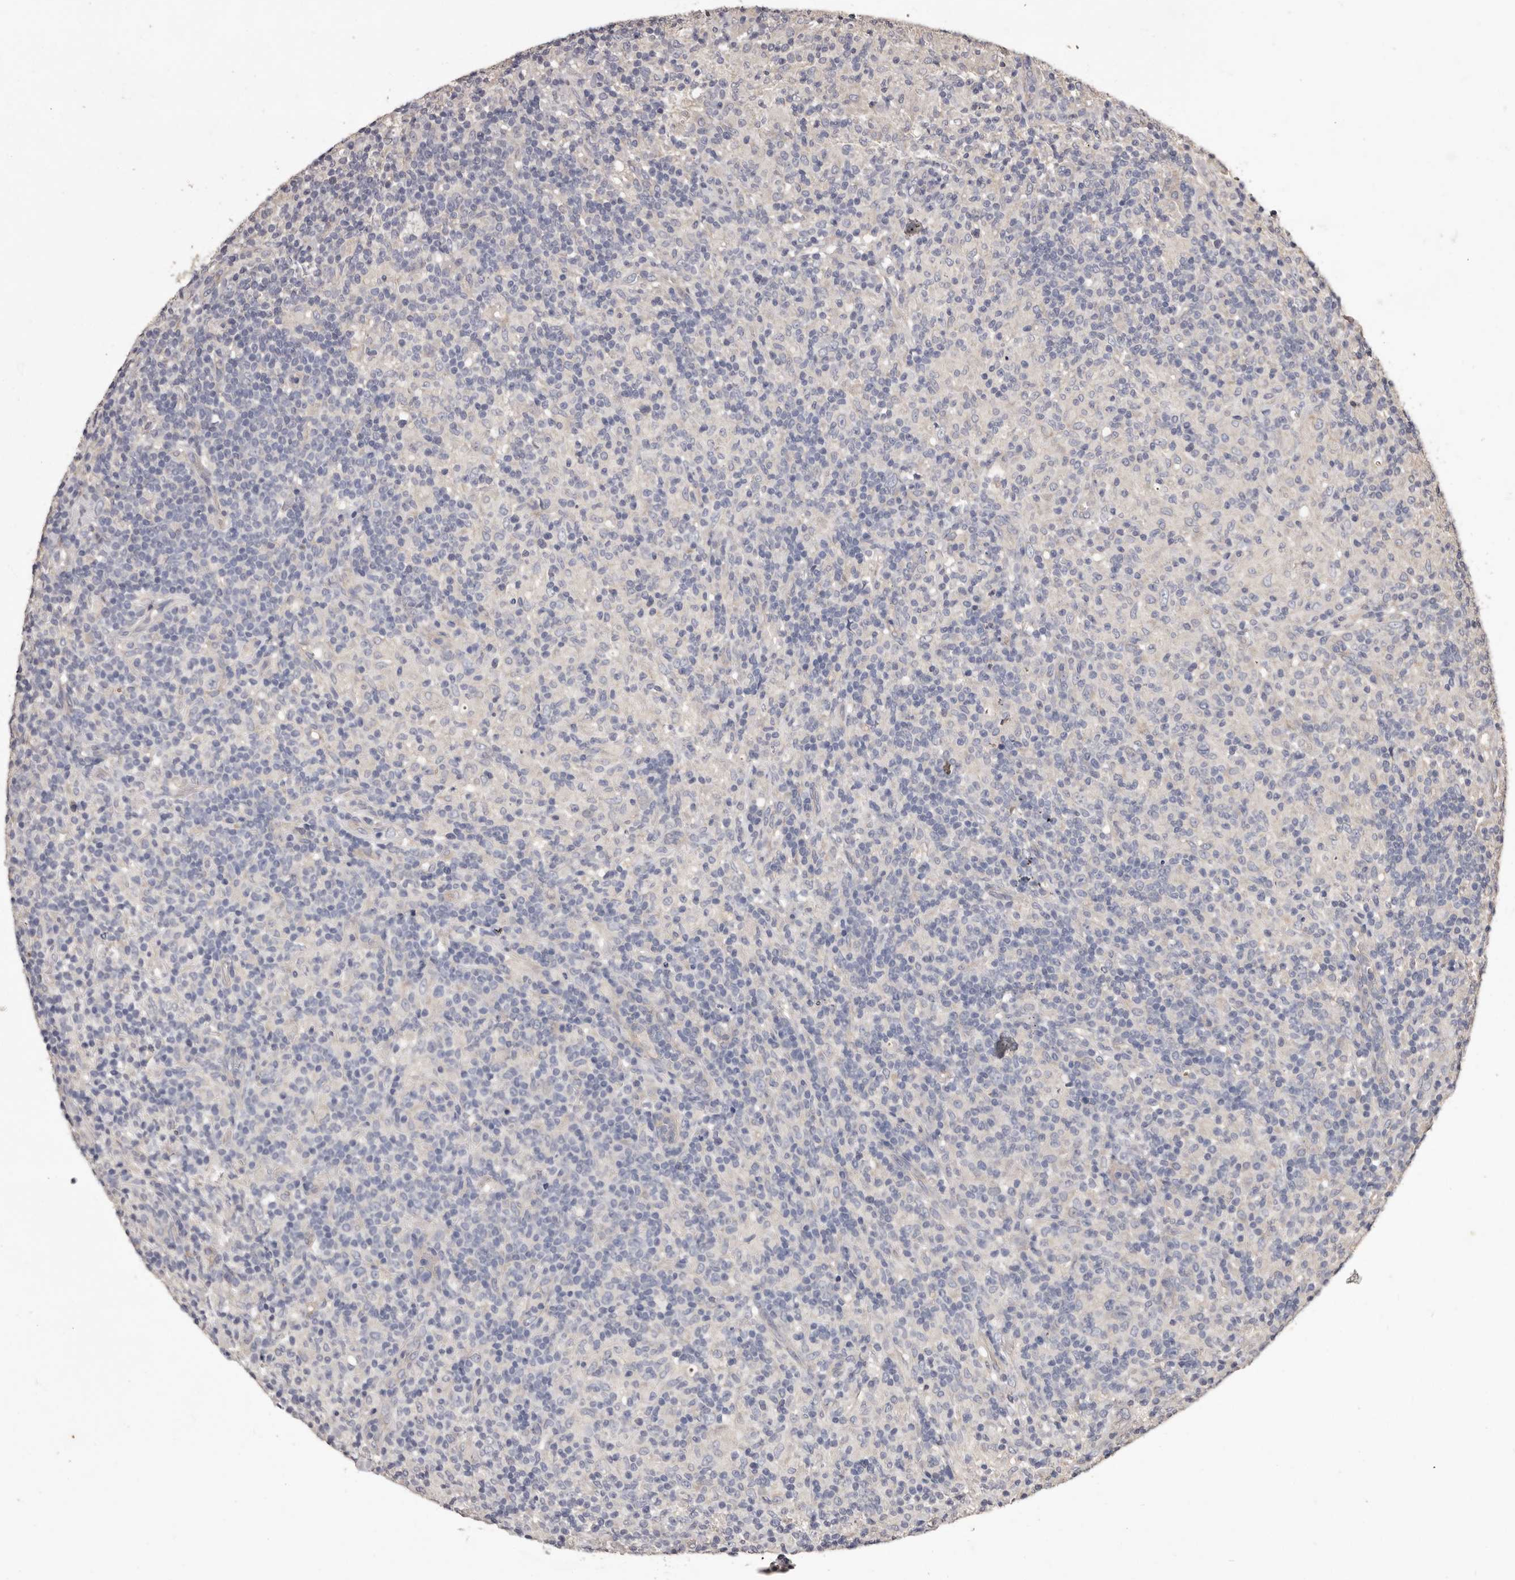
{"staining": {"intensity": "negative", "quantity": "none", "location": "none"}, "tissue": "lymphoma", "cell_type": "Tumor cells", "image_type": "cancer", "snomed": [{"axis": "morphology", "description": "Hodgkin's disease, NOS"}, {"axis": "topography", "description": "Lymph node"}], "caption": "Tumor cells show no significant staining in lymphoma. (DAB immunohistochemistry (IHC) visualized using brightfield microscopy, high magnification).", "gene": "ETNK1", "patient": {"sex": "male", "age": 70}}